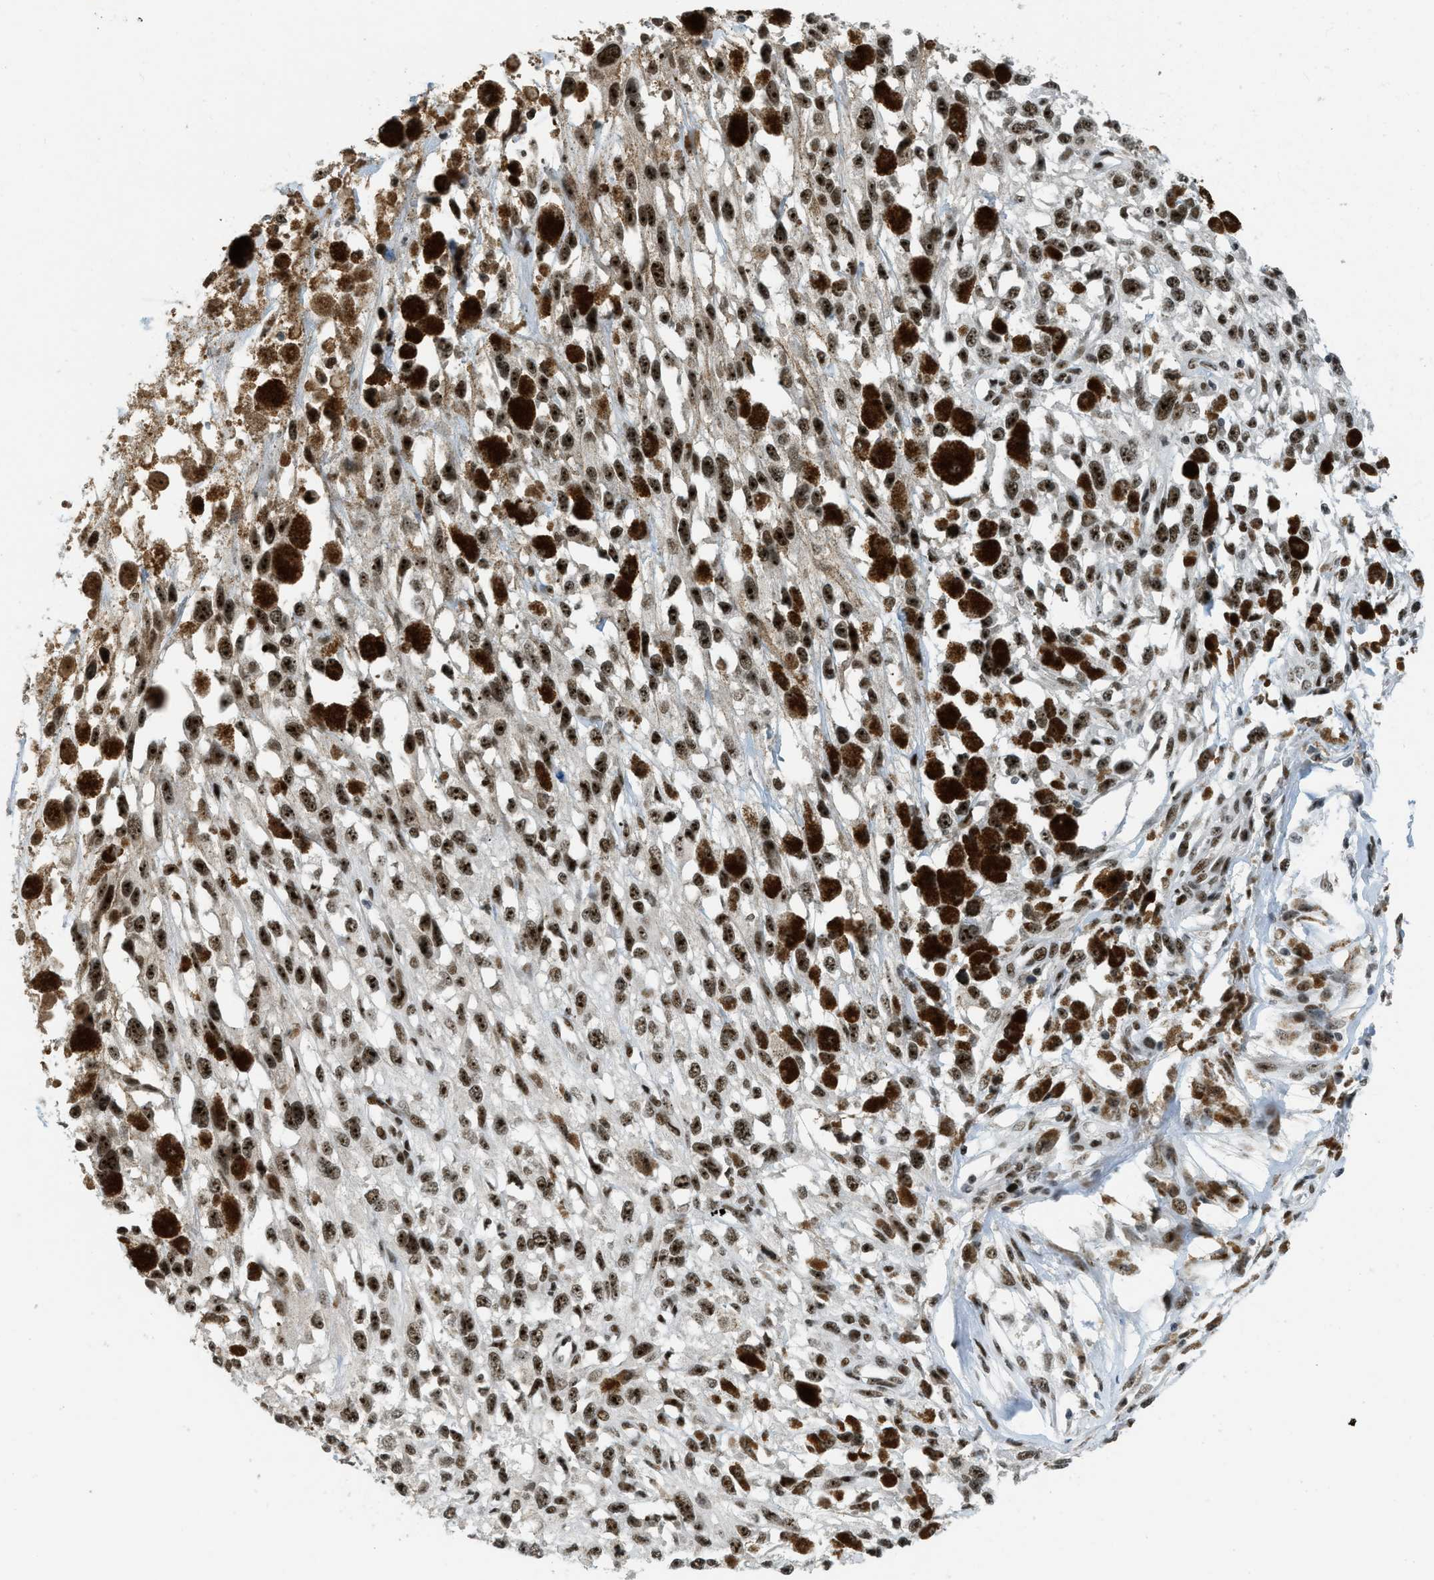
{"staining": {"intensity": "moderate", "quantity": ">75%", "location": "nuclear"}, "tissue": "melanoma", "cell_type": "Tumor cells", "image_type": "cancer", "snomed": [{"axis": "morphology", "description": "Malignant melanoma, Metastatic site"}, {"axis": "topography", "description": "Lymph node"}], "caption": "IHC micrograph of human melanoma stained for a protein (brown), which demonstrates medium levels of moderate nuclear expression in approximately >75% of tumor cells.", "gene": "URB1", "patient": {"sex": "male", "age": 59}}